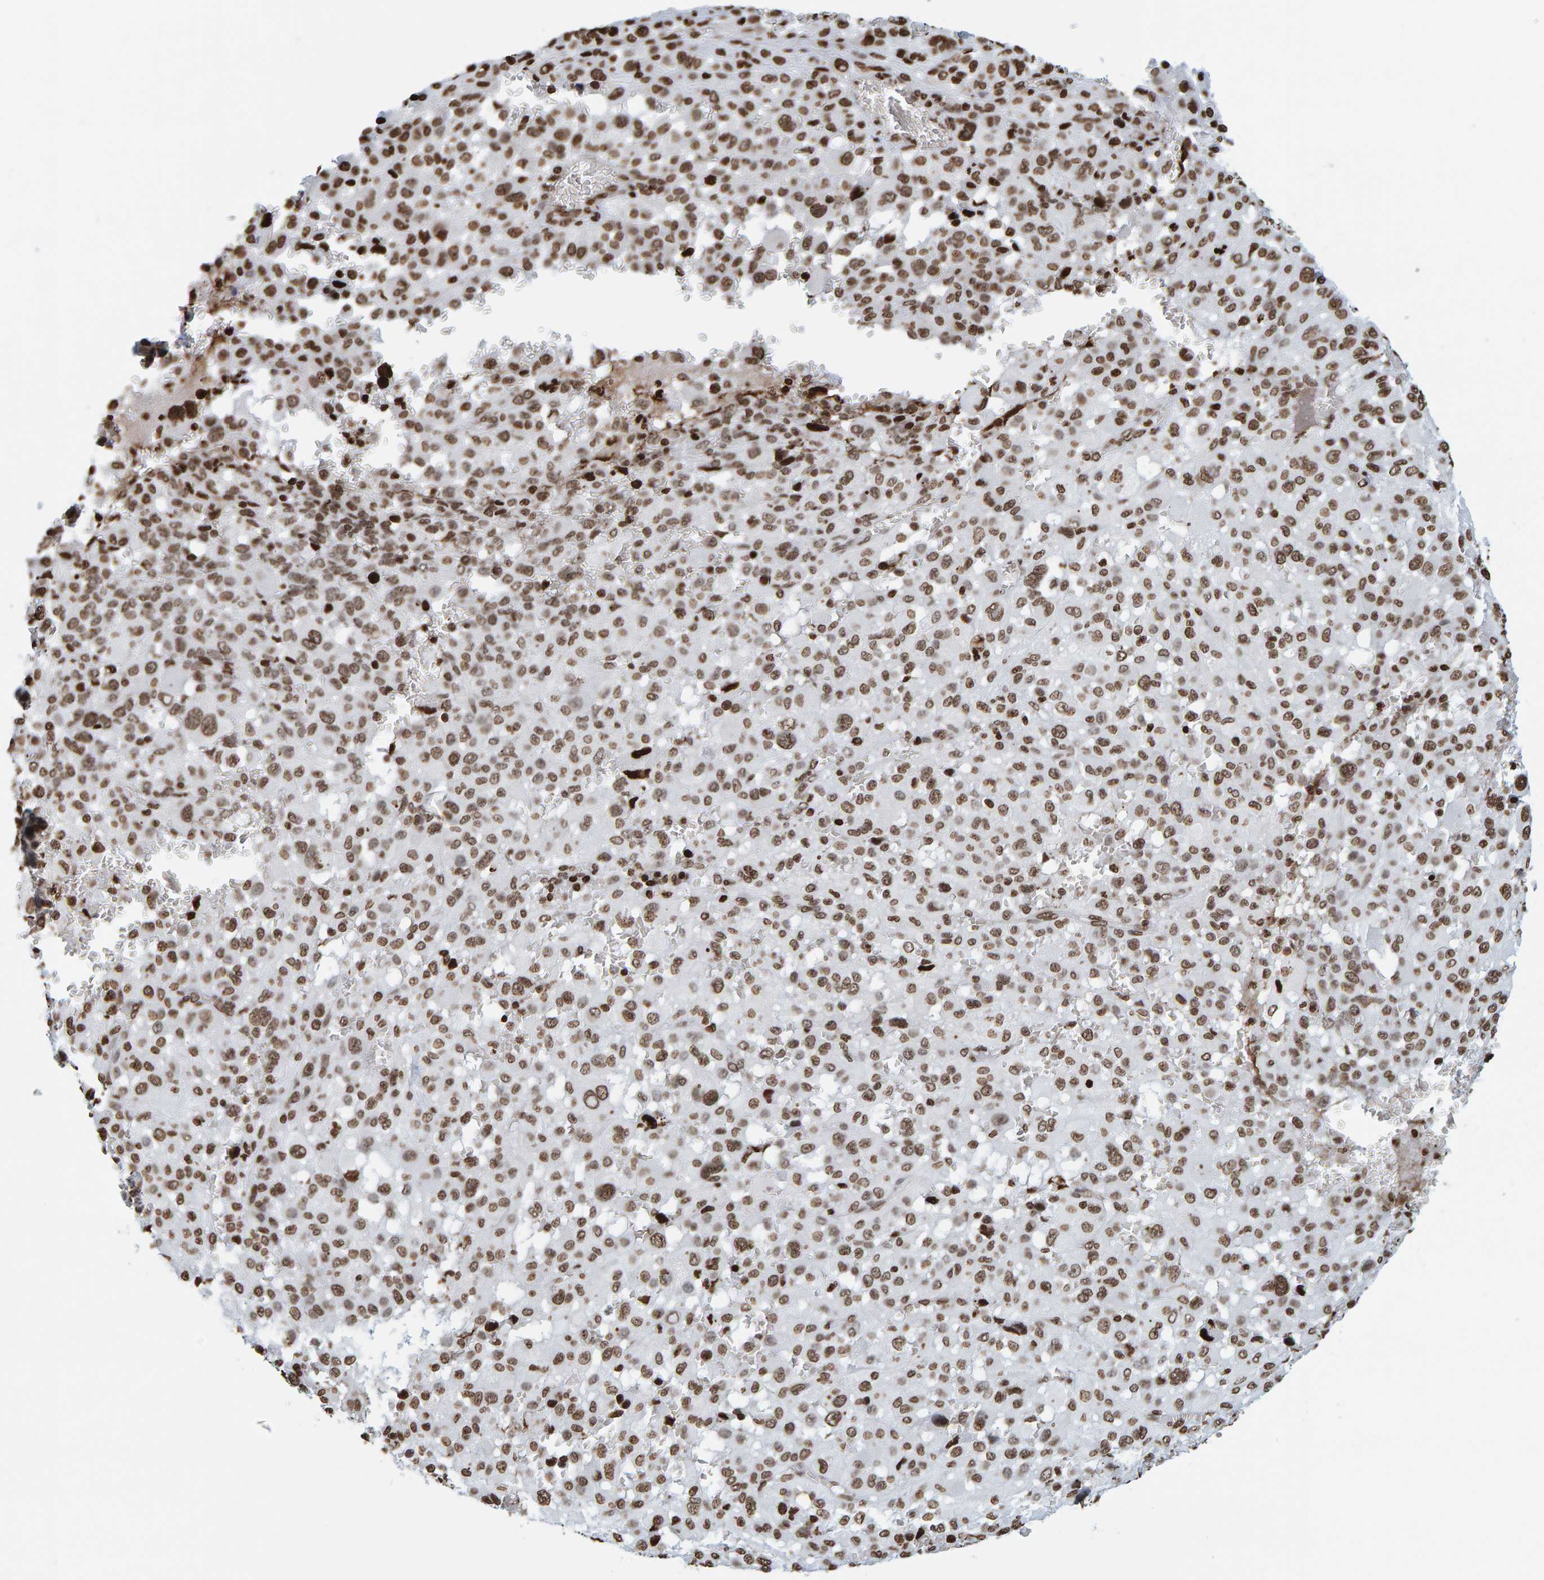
{"staining": {"intensity": "moderate", "quantity": ">75%", "location": "nuclear"}, "tissue": "melanoma", "cell_type": "Tumor cells", "image_type": "cancer", "snomed": [{"axis": "morphology", "description": "Malignant melanoma, Metastatic site"}, {"axis": "topography", "description": "Skin"}], "caption": "Moderate nuclear positivity for a protein is appreciated in about >75% of tumor cells of malignant melanoma (metastatic site) using immunohistochemistry.", "gene": "BRF2", "patient": {"sex": "female", "age": 74}}